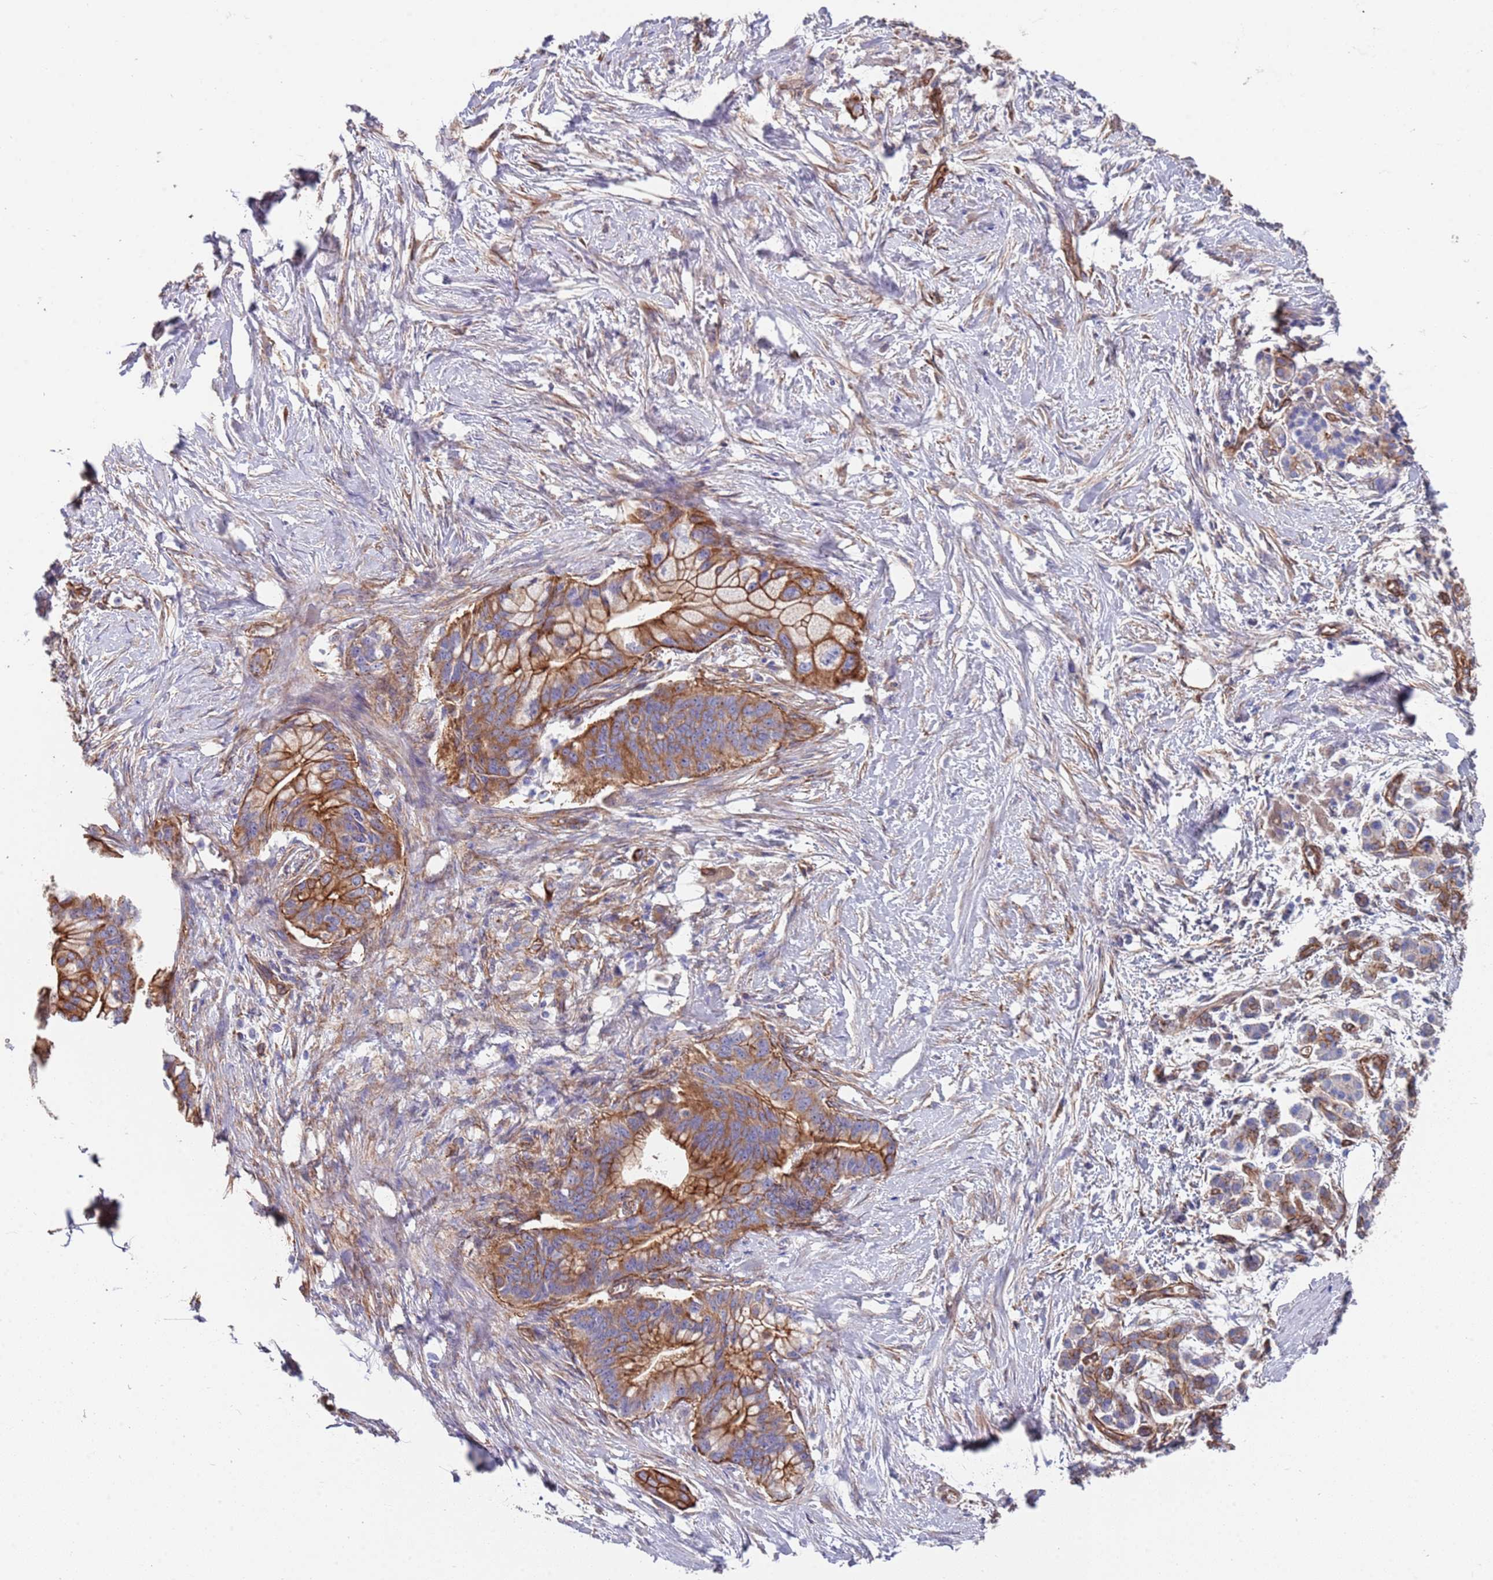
{"staining": {"intensity": "strong", "quantity": ">75%", "location": "cytoplasmic/membranous"}, "tissue": "pancreatic cancer", "cell_type": "Tumor cells", "image_type": "cancer", "snomed": [{"axis": "morphology", "description": "Adenocarcinoma, NOS"}, {"axis": "topography", "description": "Pancreas"}], "caption": "Immunohistochemical staining of adenocarcinoma (pancreatic) exhibits high levels of strong cytoplasmic/membranous protein positivity in about >75% of tumor cells. (DAB IHC with brightfield microscopy, high magnification).", "gene": "JAKMIP2", "patient": {"sex": "male", "age": 68}}